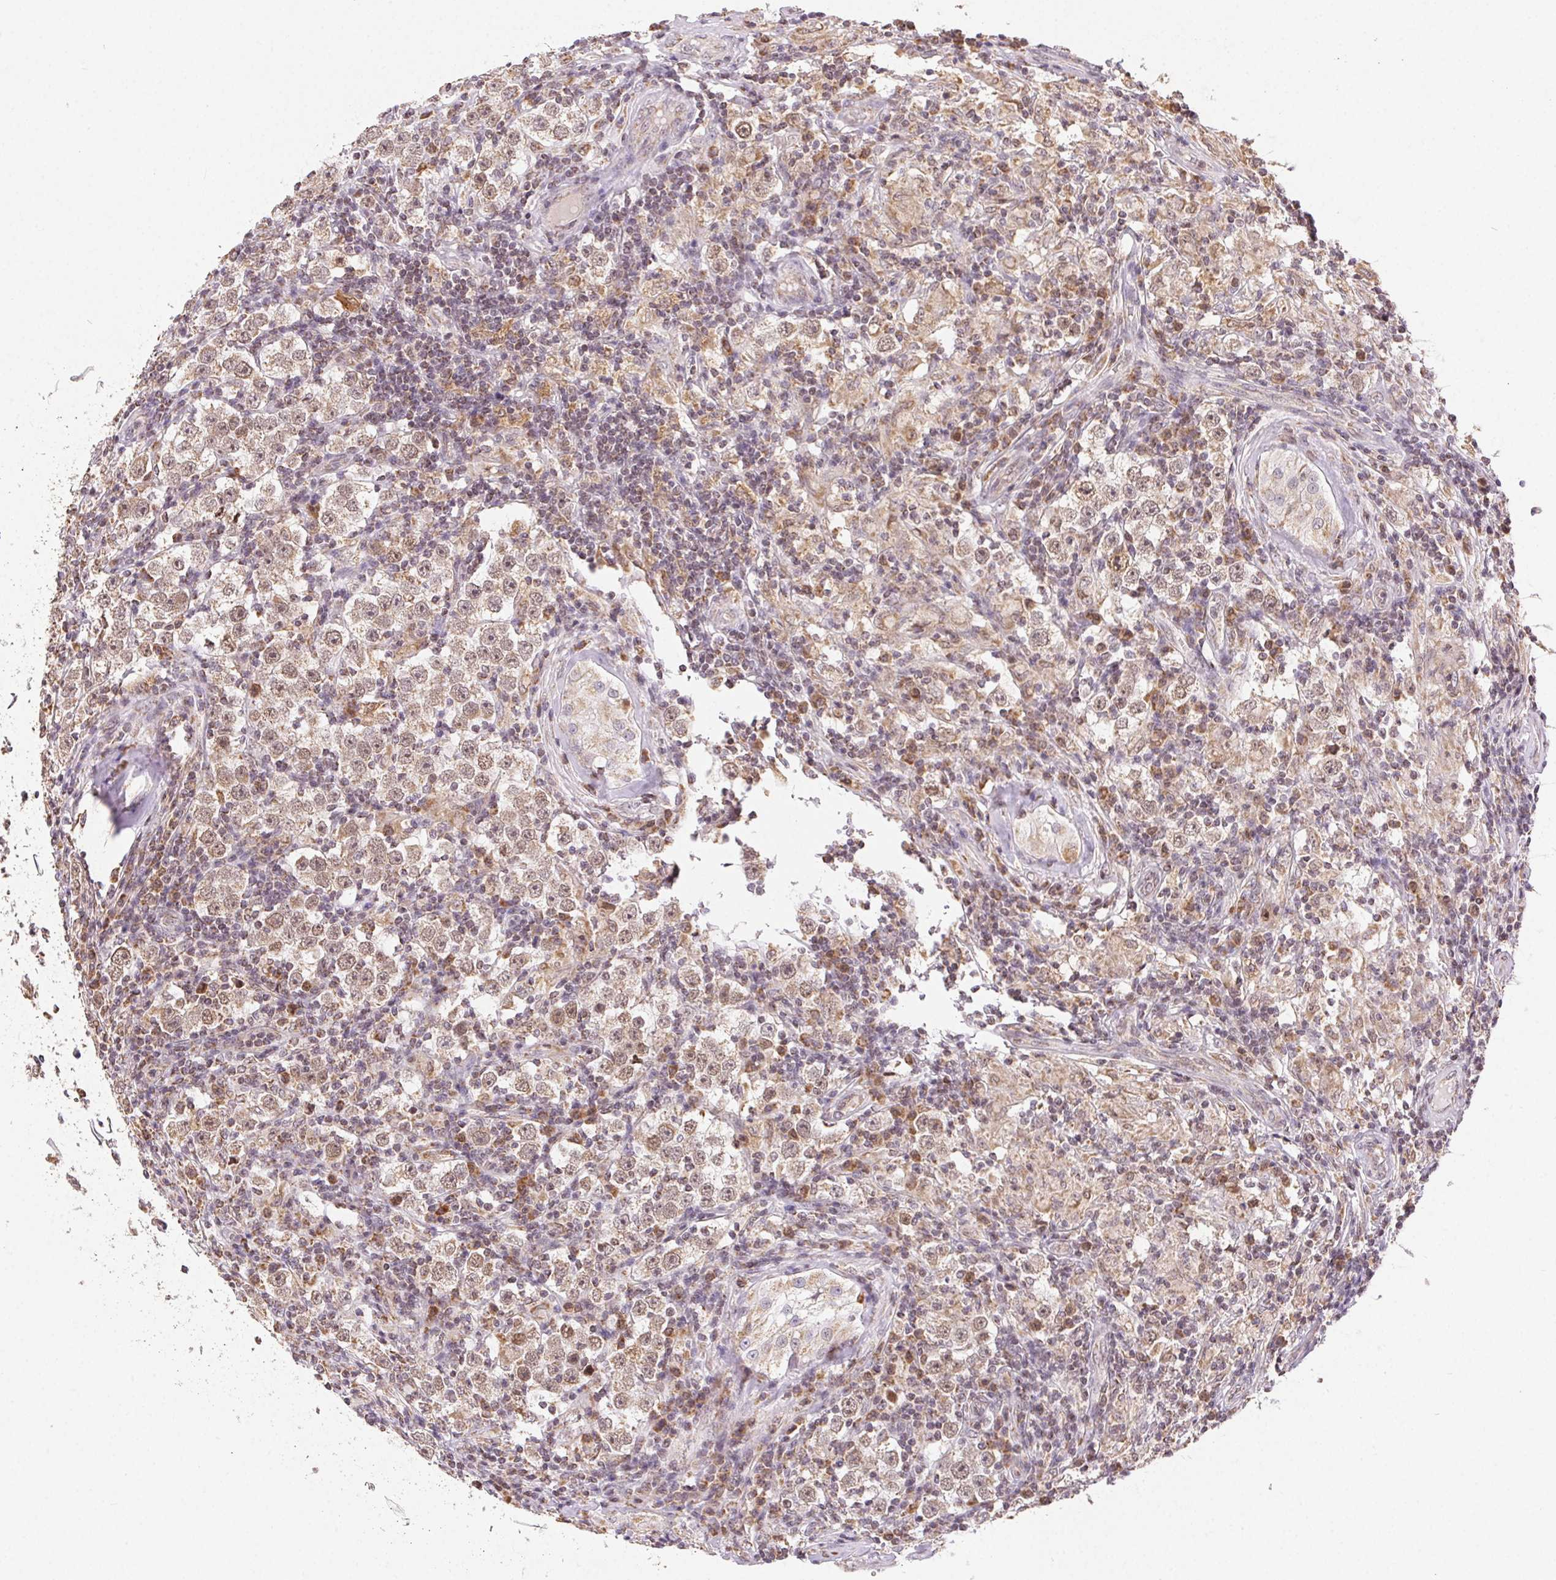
{"staining": {"intensity": "weak", "quantity": ">75%", "location": "cytoplasmic/membranous,nuclear"}, "tissue": "urothelial cancer", "cell_type": "Tumor cells", "image_type": "cancer", "snomed": [{"axis": "morphology", "description": "Normal tissue, NOS"}, {"axis": "morphology", "description": "Urothelial carcinoma, High grade"}, {"axis": "morphology", "description": "Seminoma, NOS"}, {"axis": "morphology", "description": "Carcinoma, Embryonal, NOS"}, {"axis": "topography", "description": "Urinary bladder"}, {"axis": "topography", "description": "Testis"}], "caption": "Brown immunohistochemical staining in human embryonal carcinoma displays weak cytoplasmic/membranous and nuclear positivity in about >75% of tumor cells.", "gene": "PIWIL4", "patient": {"sex": "male", "age": 41}}